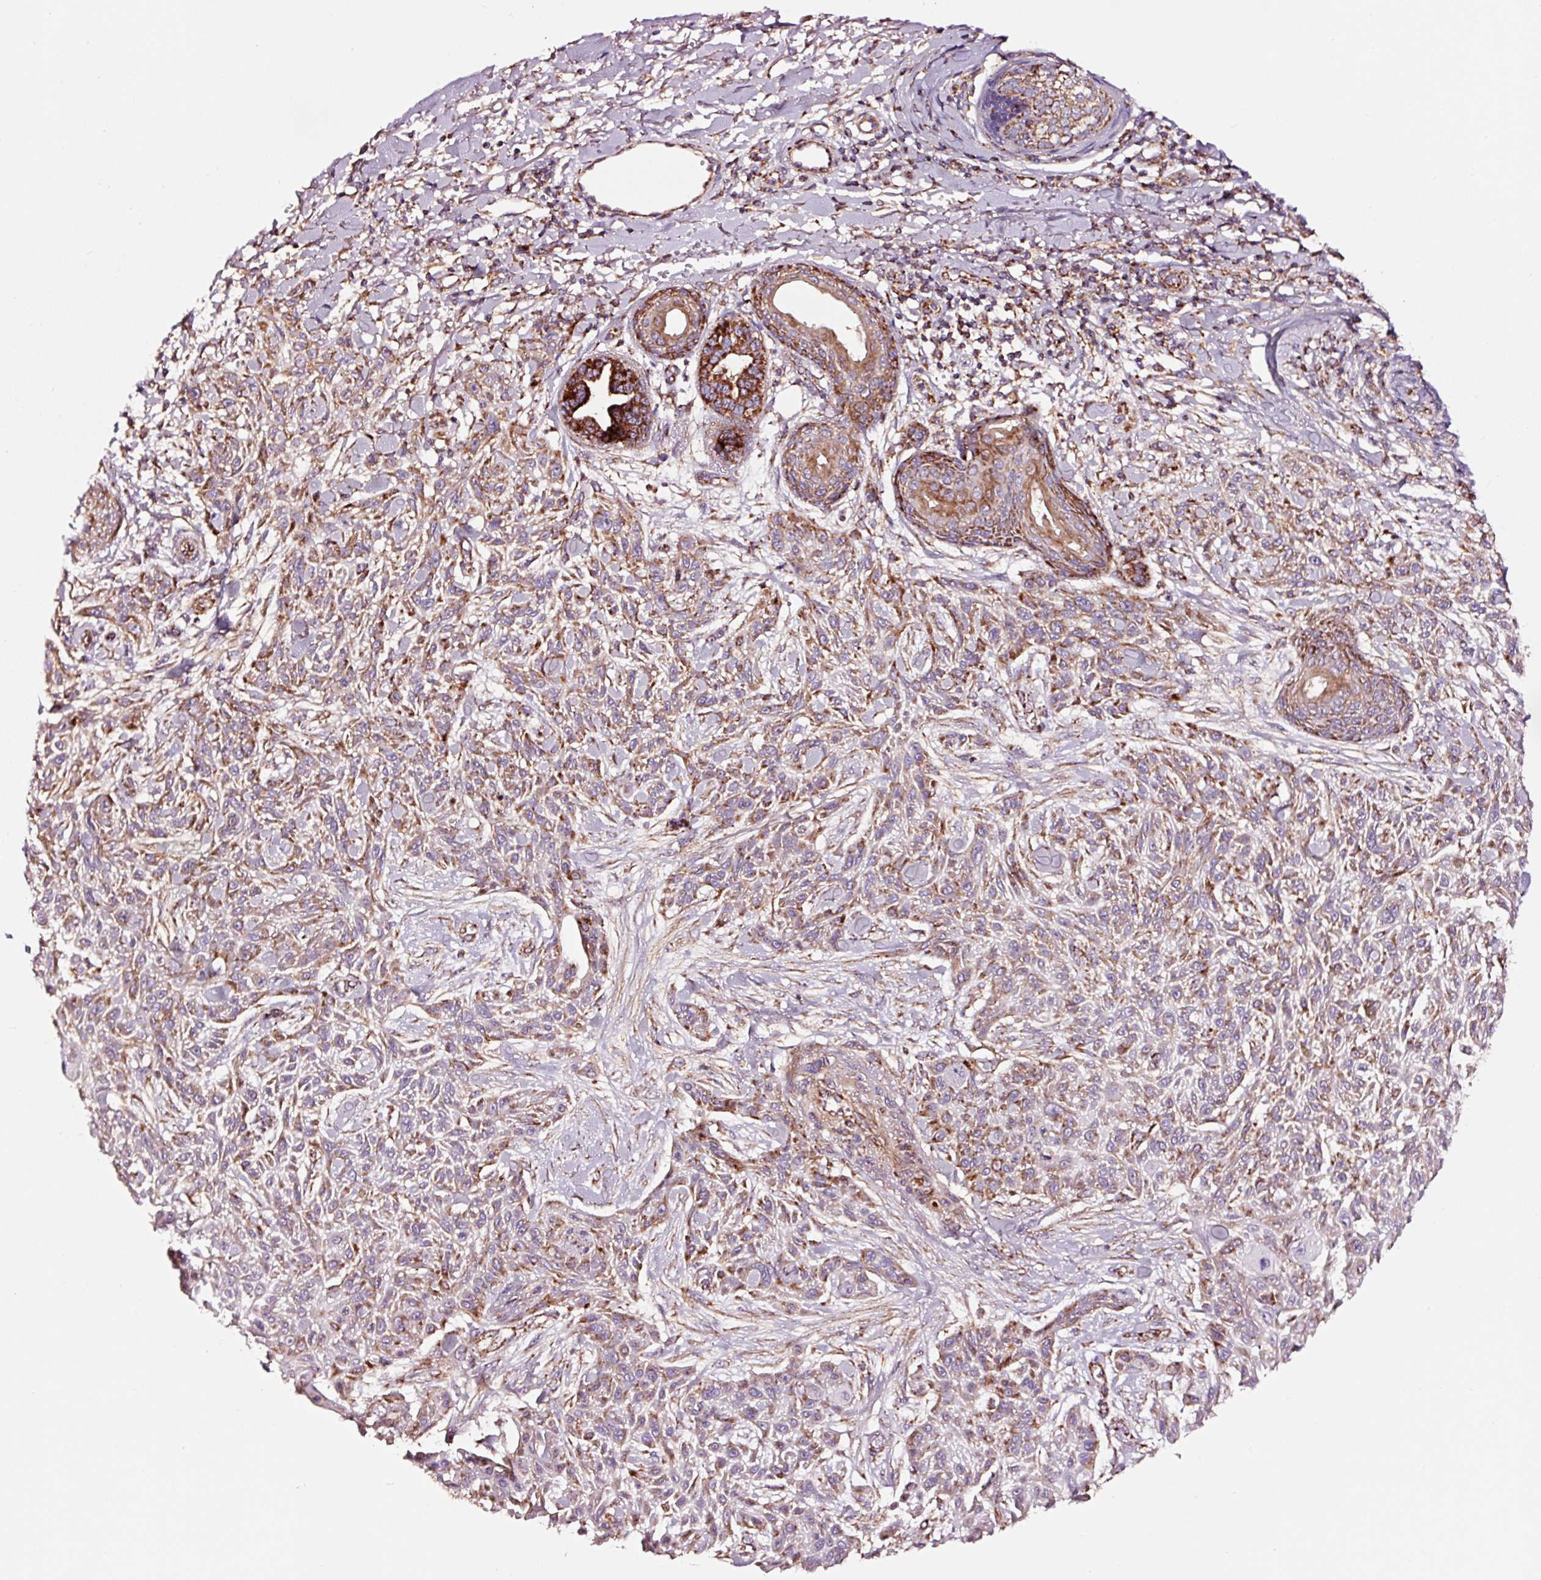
{"staining": {"intensity": "moderate", "quantity": ">75%", "location": "cytoplasmic/membranous"}, "tissue": "skin cancer", "cell_type": "Tumor cells", "image_type": "cancer", "snomed": [{"axis": "morphology", "description": "Squamous cell carcinoma, NOS"}, {"axis": "topography", "description": "Skin"}], "caption": "Squamous cell carcinoma (skin) stained with a protein marker displays moderate staining in tumor cells.", "gene": "TPM1", "patient": {"sex": "male", "age": 86}}